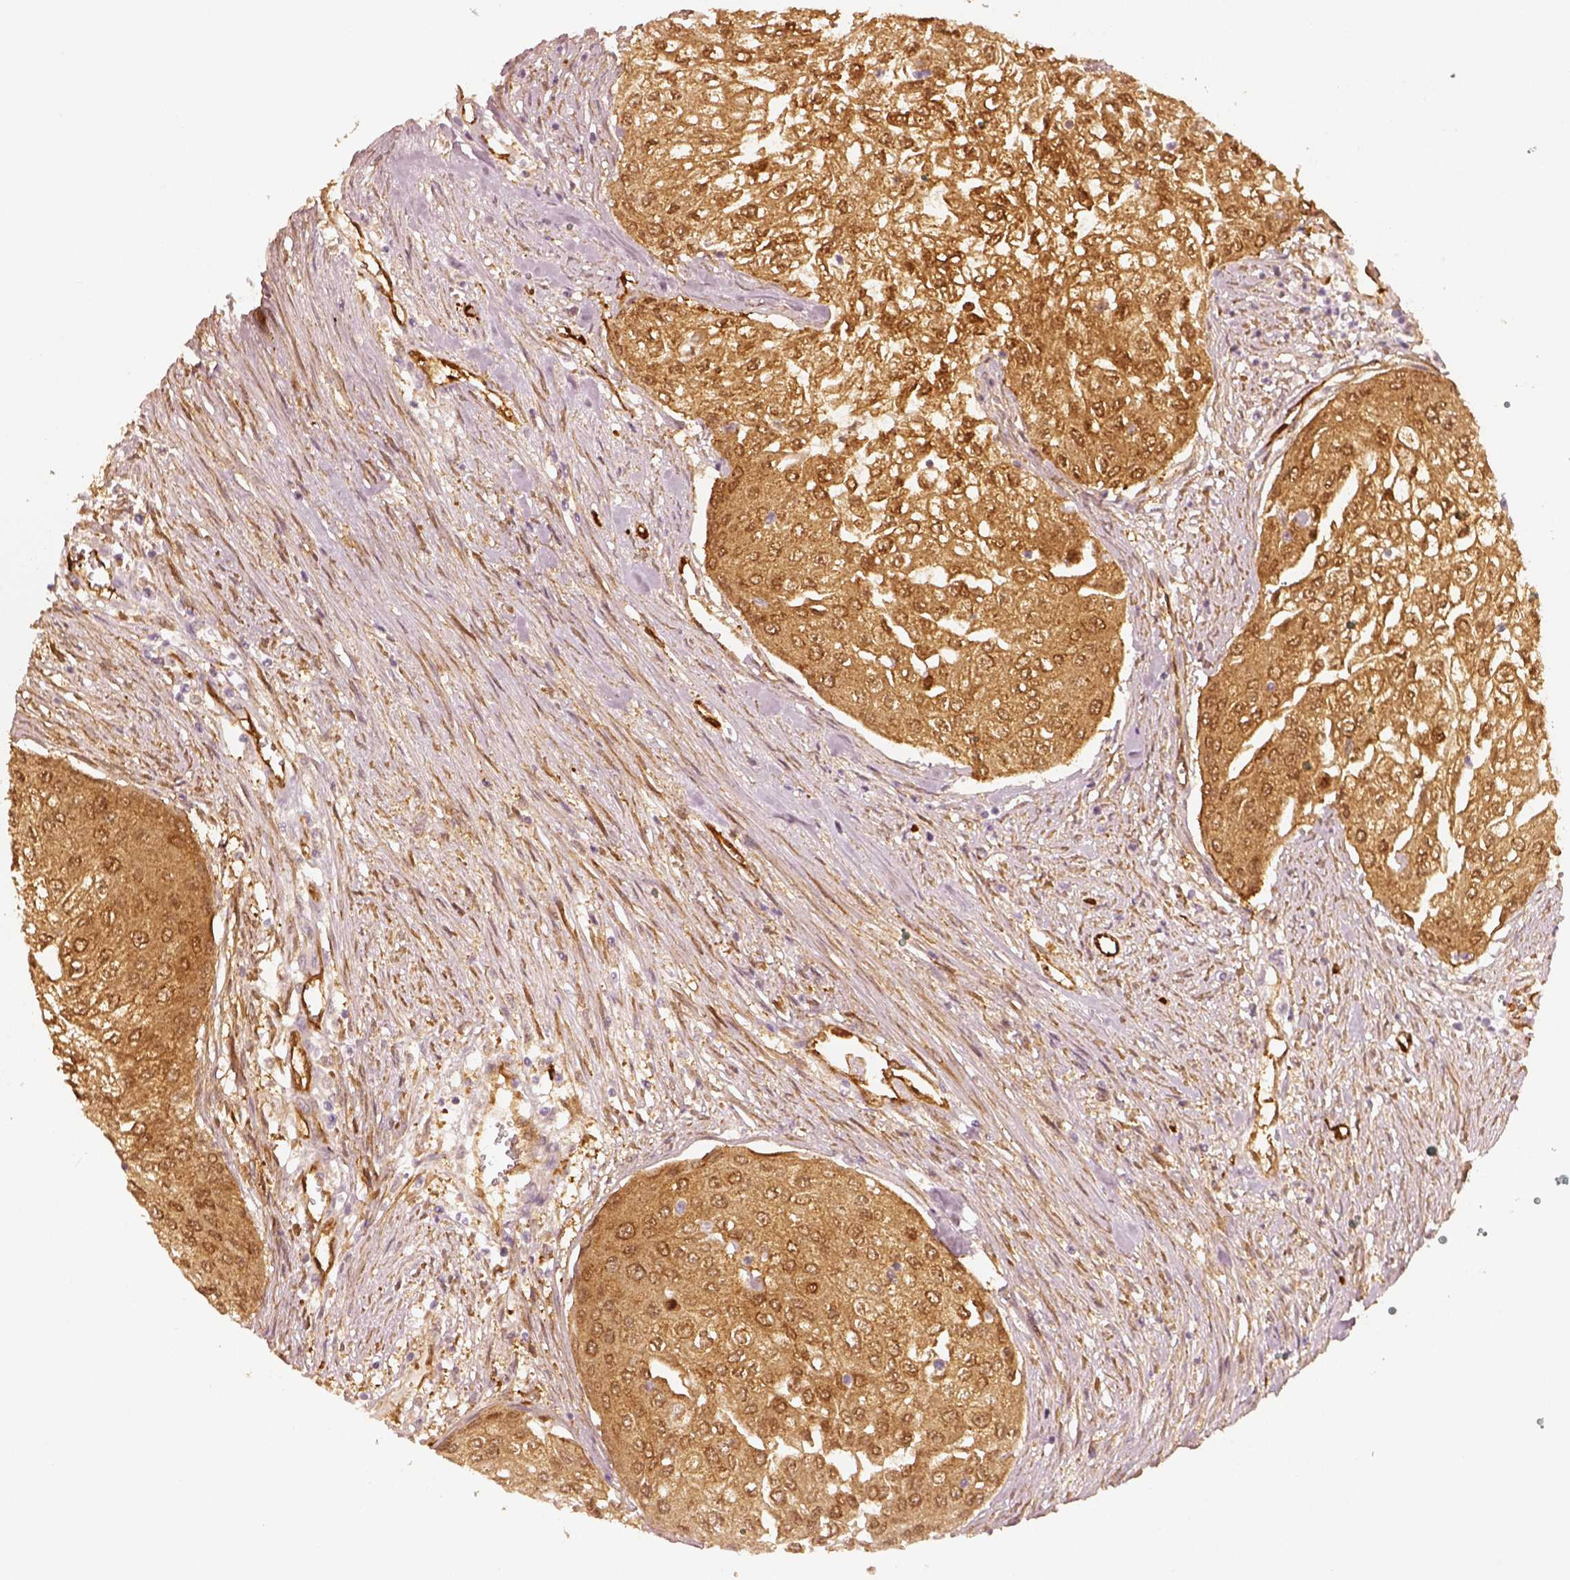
{"staining": {"intensity": "moderate", "quantity": ">75%", "location": "cytoplasmic/membranous,nuclear"}, "tissue": "urothelial cancer", "cell_type": "Tumor cells", "image_type": "cancer", "snomed": [{"axis": "morphology", "description": "Urothelial carcinoma, High grade"}, {"axis": "topography", "description": "Urinary bladder"}], "caption": "Immunohistochemical staining of urothelial cancer exhibits moderate cytoplasmic/membranous and nuclear protein staining in about >75% of tumor cells.", "gene": "FSCN1", "patient": {"sex": "male", "age": 62}}